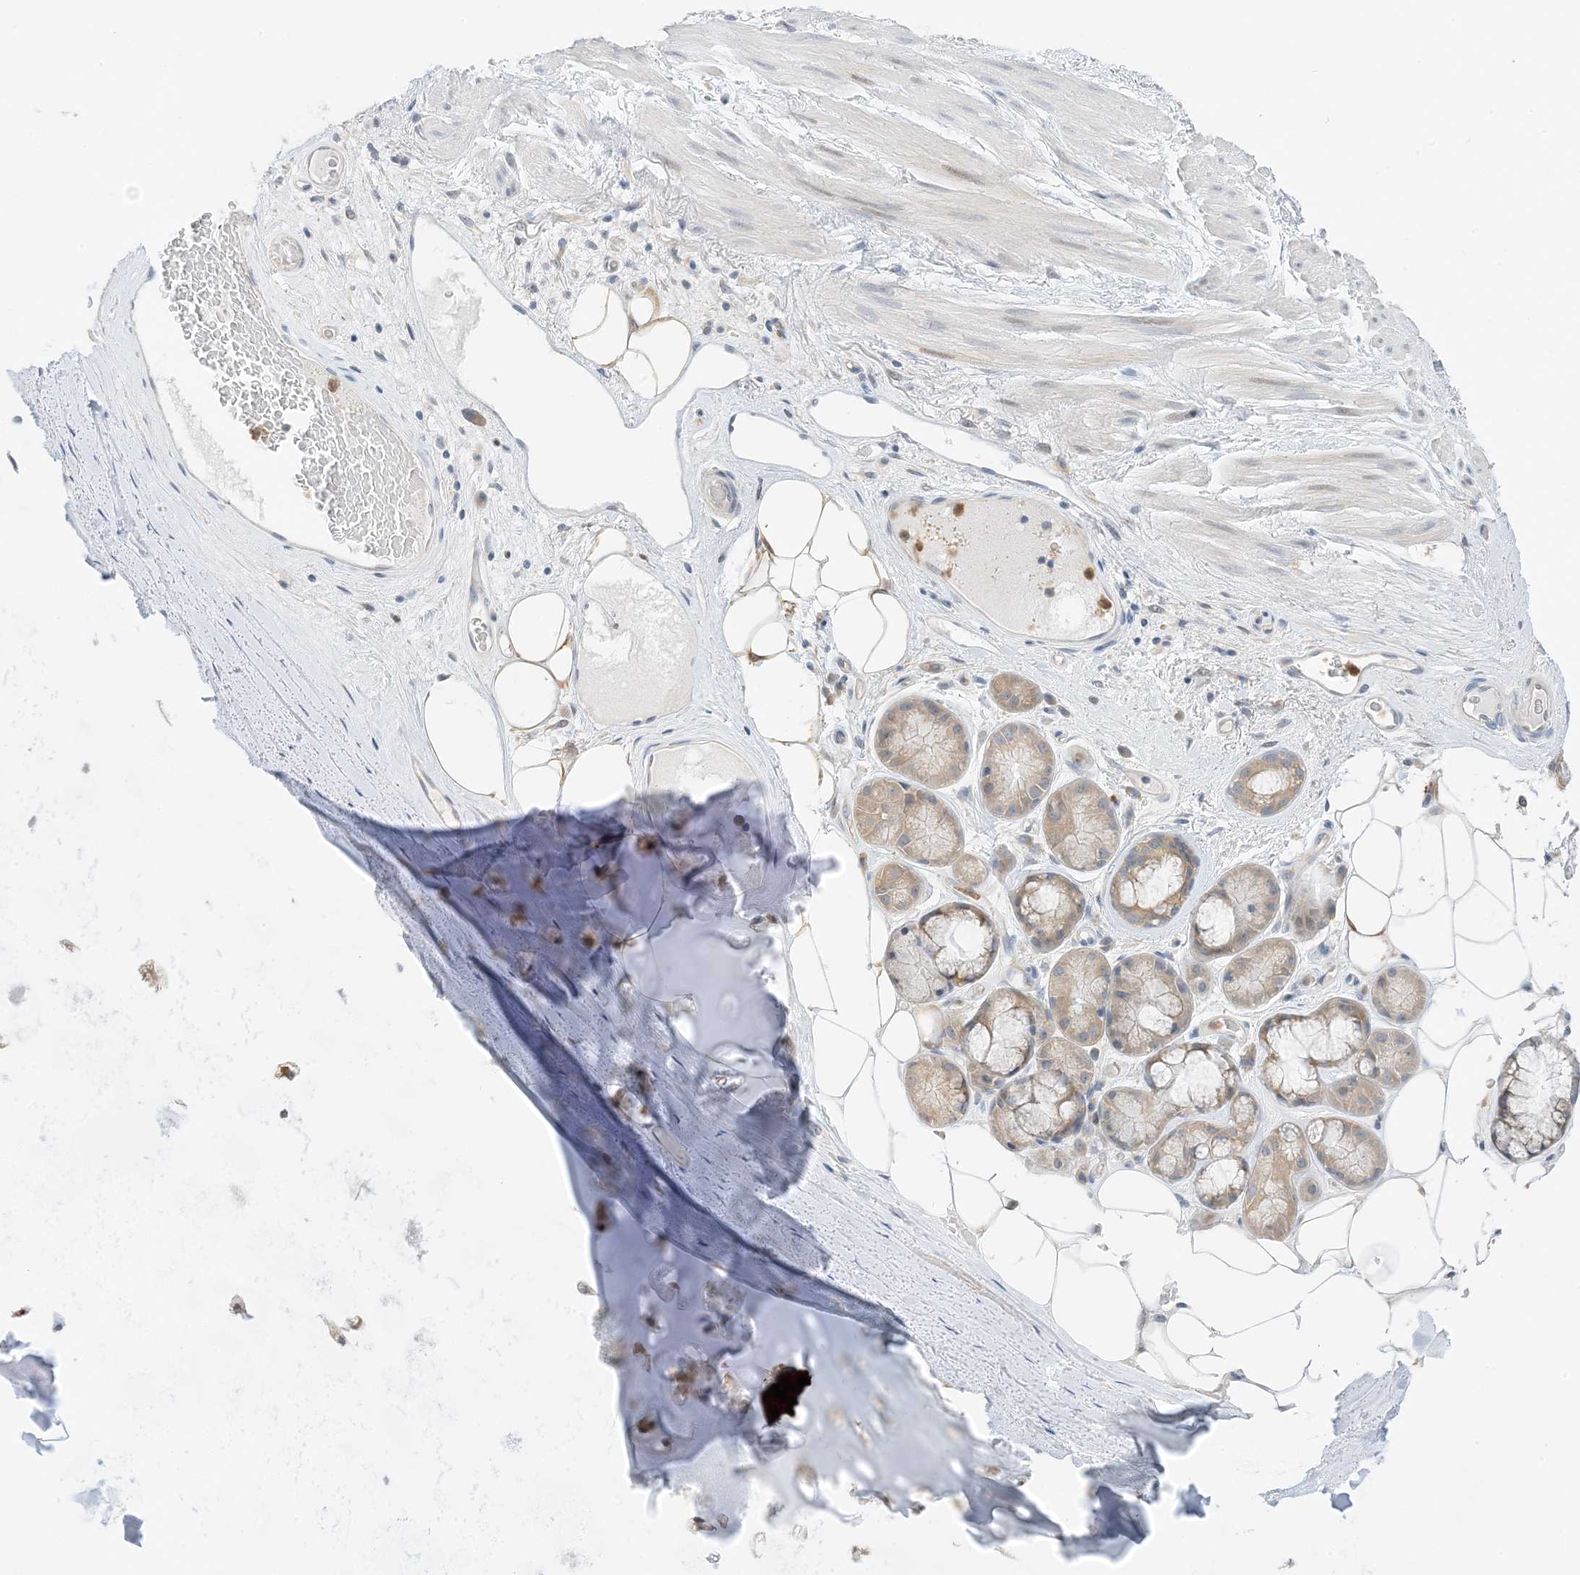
{"staining": {"intensity": "negative", "quantity": "none", "location": "none"}, "tissue": "adipose tissue", "cell_type": "Adipocytes", "image_type": "normal", "snomed": [{"axis": "morphology", "description": "Normal tissue, NOS"}, {"axis": "morphology", "description": "Squamous cell carcinoma, NOS"}, {"axis": "topography", "description": "Lymph node"}, {"axis": "topography", "description": "Bronchus"}, {"axis": "topography", "description": "Lung"}], "caption": "Micrograph shows no protein positivity in adipocytes of normal adipose tissue.", "gene": "KIFBP", "patient": {"sex": "male", "age": 66}}